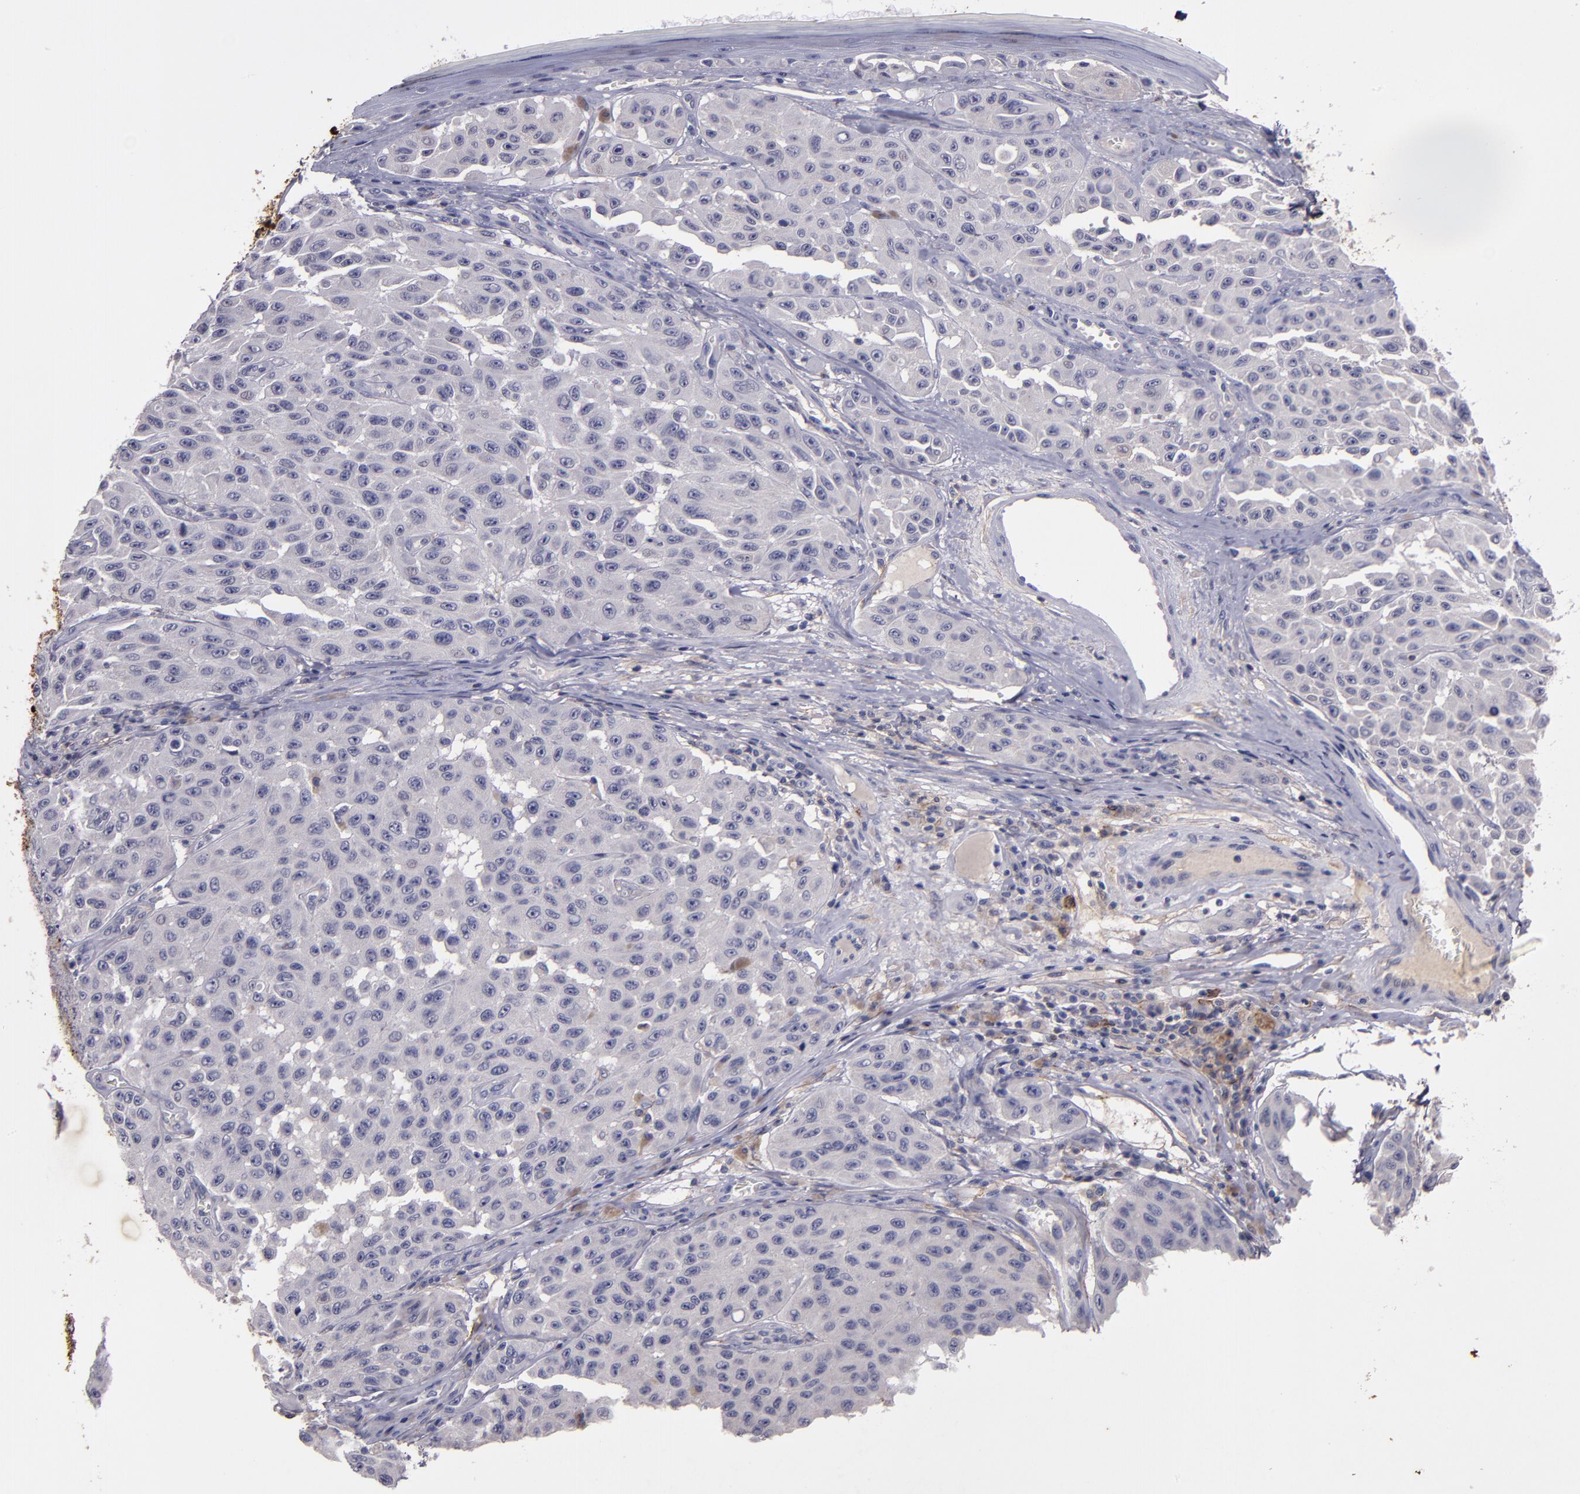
{"staining": {"intensity": "negative", "quantity": "none", "location": "none"}, "tissue": "melanoma", "cell_type": "Tumor cells", "image_type": "cancer", "snomed": [{"axis": "morphology", "description": "Malignant melanoma, NOS"}, {"axis": "topography", "description": "Skin"}], "caption": "The immunohistochemistry histopathology image has no significant positivity in tumor cells of melanoma tissue.", "gene": "MFGE8", "patient": {"sex": "male", "age": 30}}